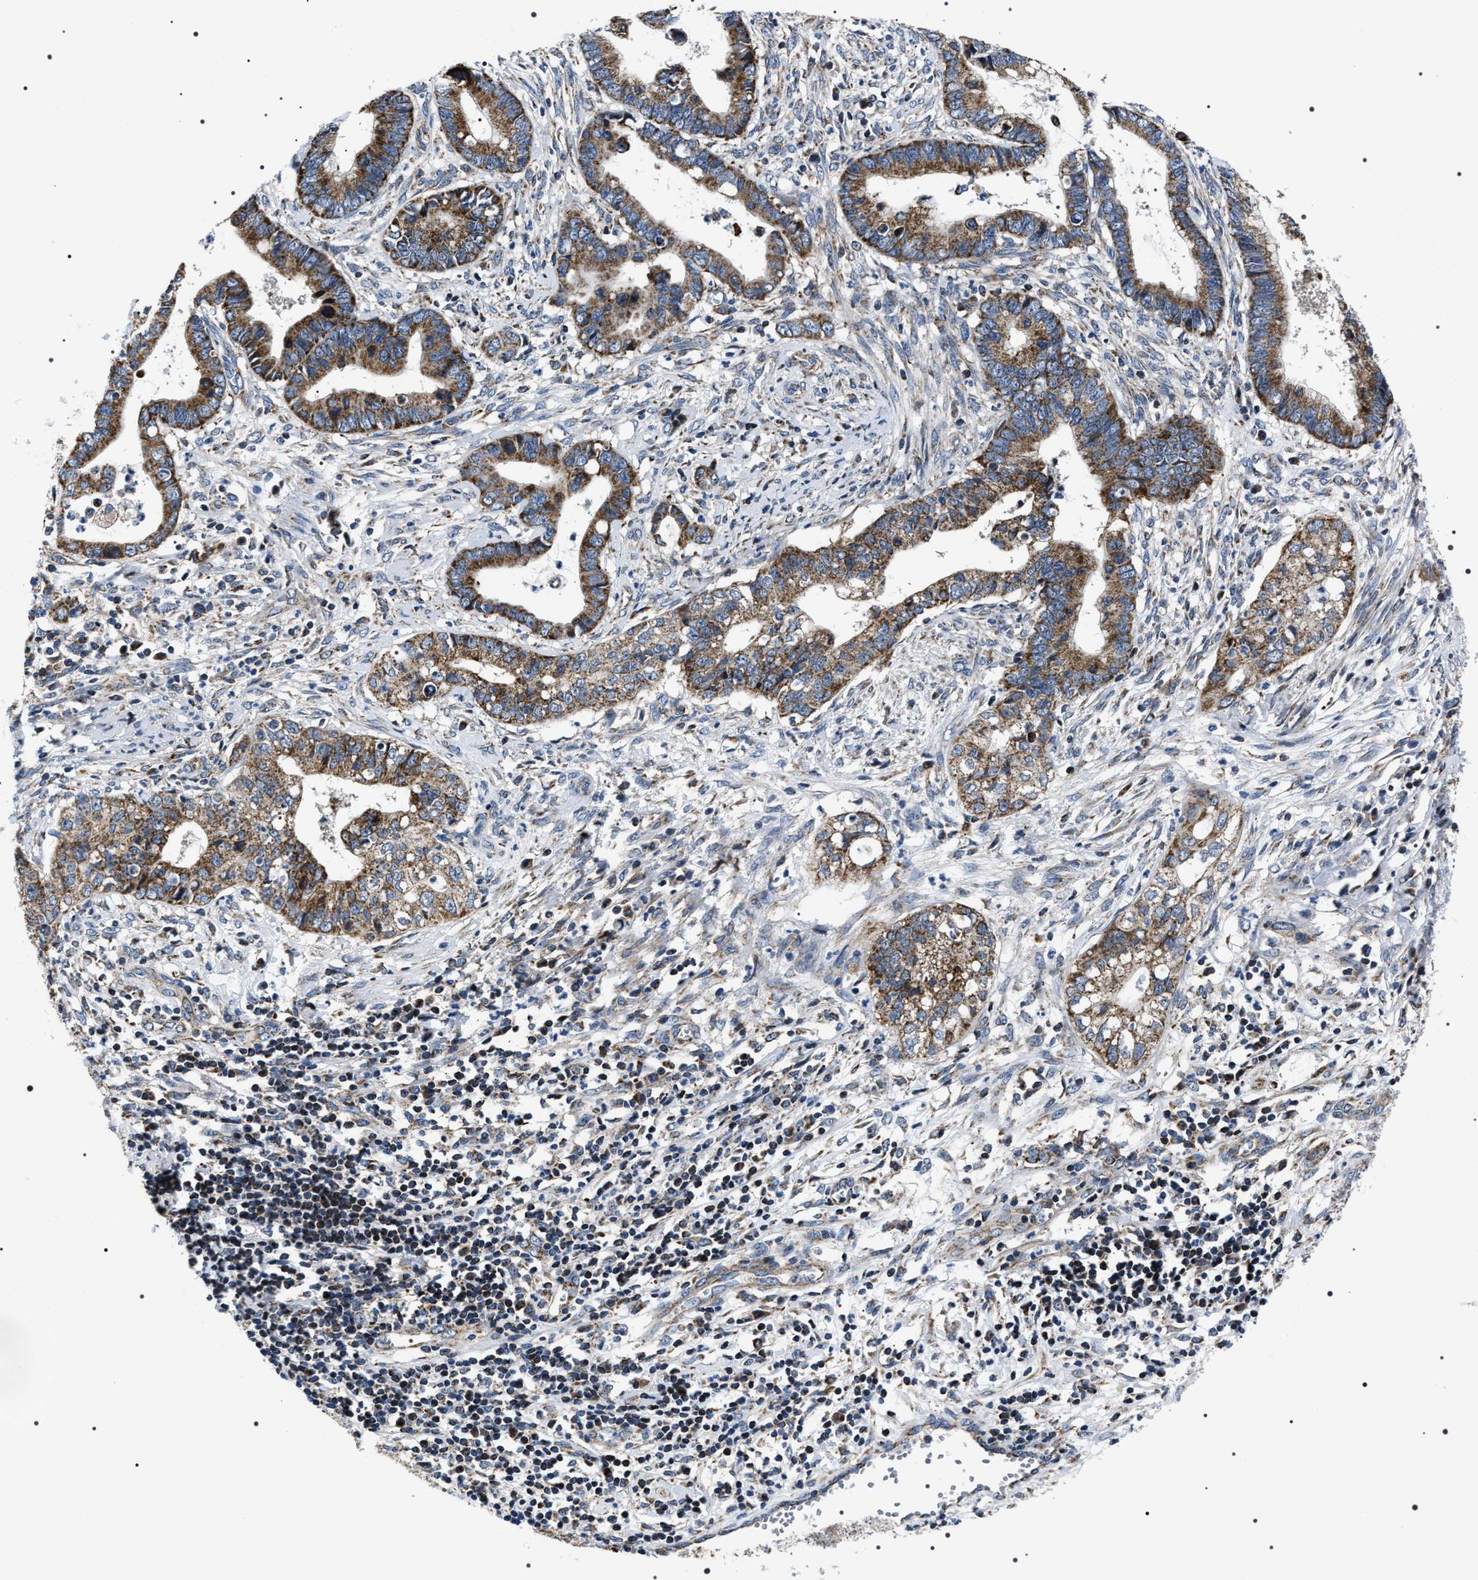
{"staining": {"intensity": "moderate", "quantity": ">75%", "location": "cytoplasmic/membranous"}, "tissue": "cervical cancer", "cell_type": "Tumor cells", "image_type": "cancer", "snomed": [{"axis": "morphology", "description": "Adenocarcinoma, NOS"}, {"axis": "topography", "description": "Cervix"}], "caption": "Cervical cancer stained with immunohistochemistry reveals moderate cytoplasmic/membranous positivity in about >75% of tumor cells.", "gene": "NTMT1", "patient": {"sex": "female", "age": 44}}